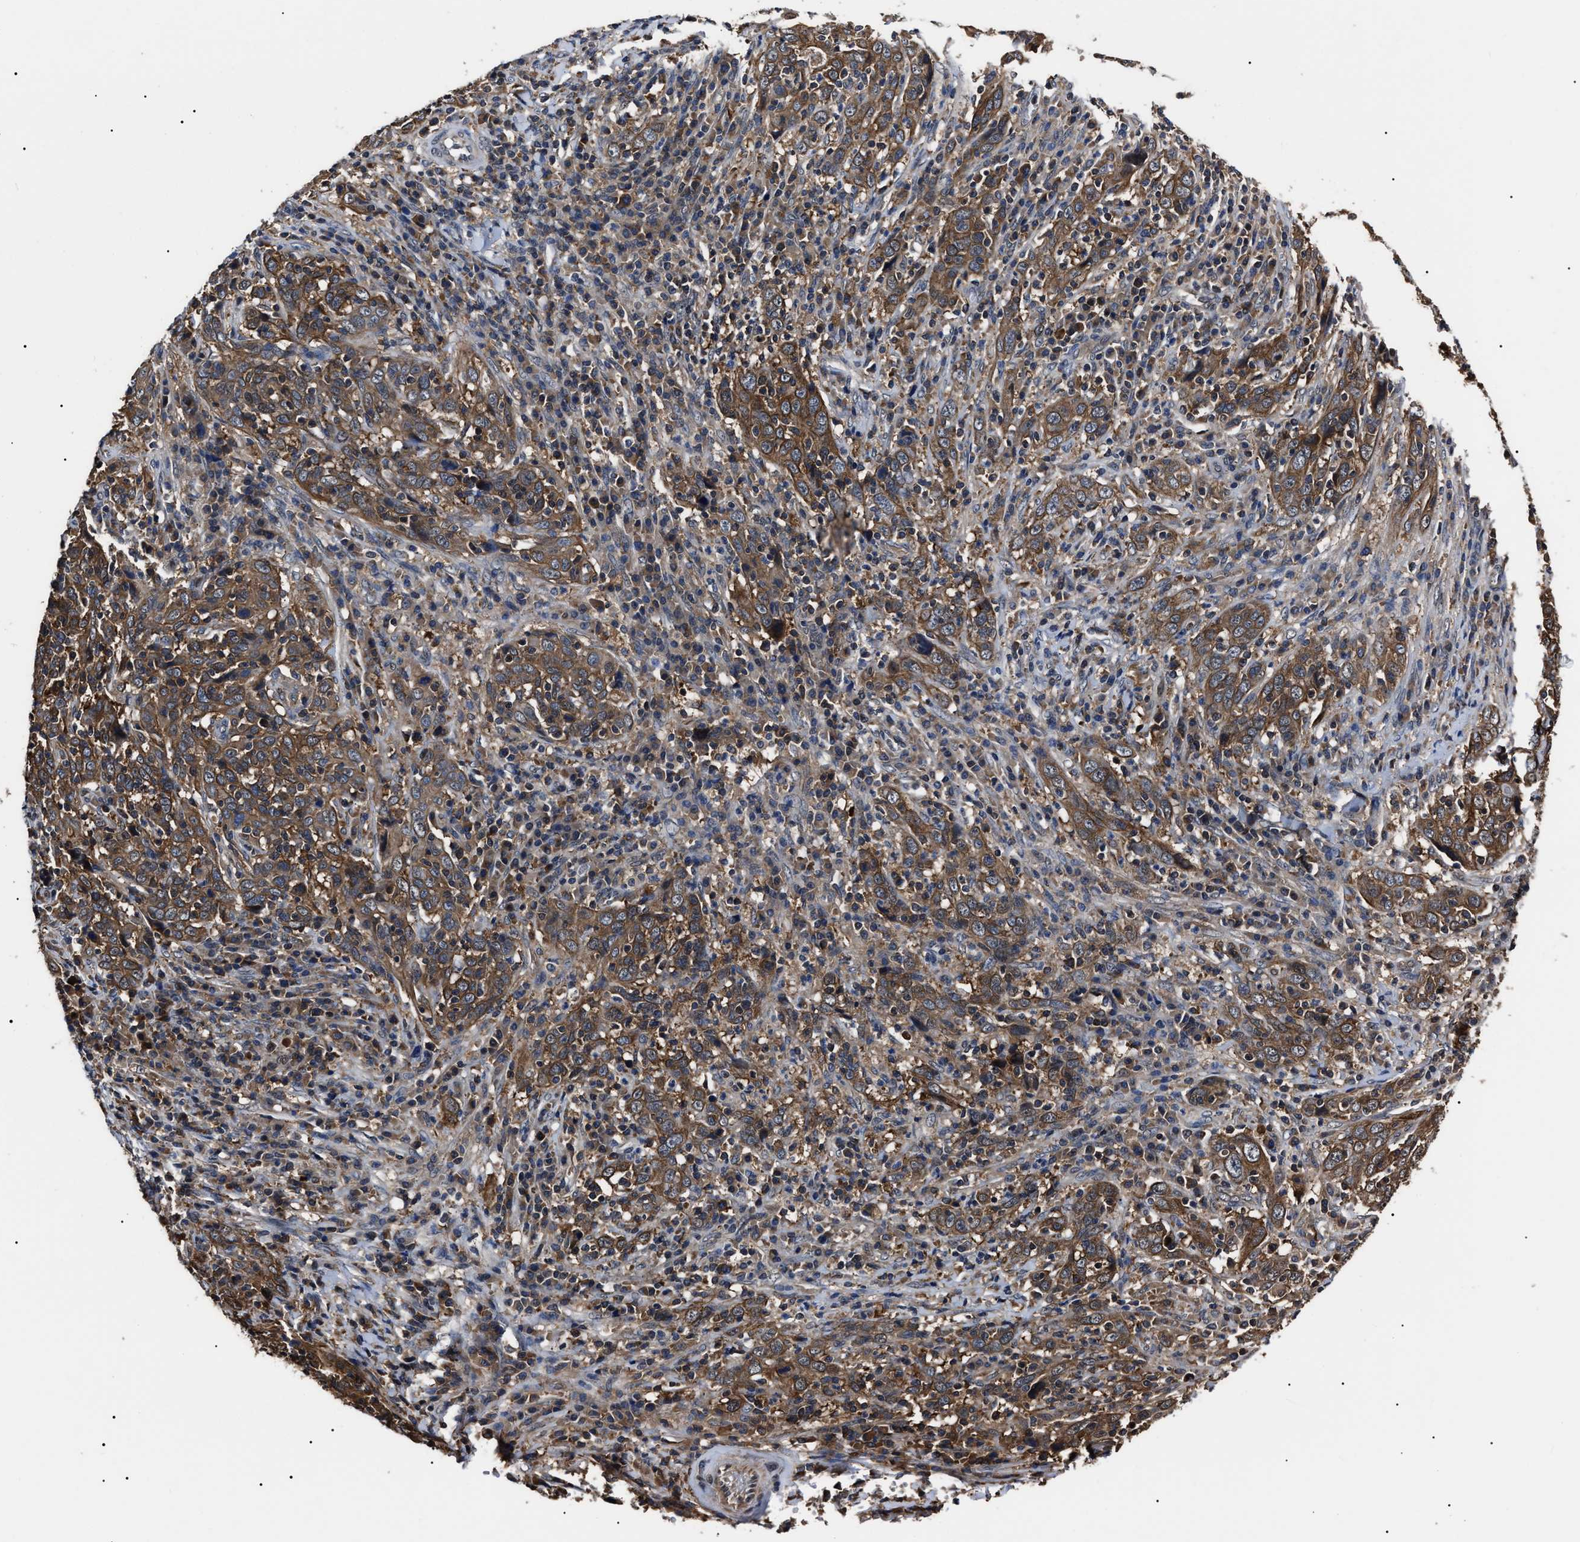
{"staining": {"intensity": "moderate", "quantity": ">75%", "location": "cytoplasmic/membranous"}, "tissue": "cervical cancer", "cell_type": "Tumor cells", "image_type": "cancer", "snomed": [{"axis": "morphology", "description": "Squamous cell carcinoma, NOS"}, {"axis": "topography", "description": "Cervix"}], "caption": "Cervical cancer (squamous cell carcinoma) stained with a protein marker demonstrates moderate staining in tumor cells.", "gene": "CCT8", "patient": {"sex": "female", "age": 46}}